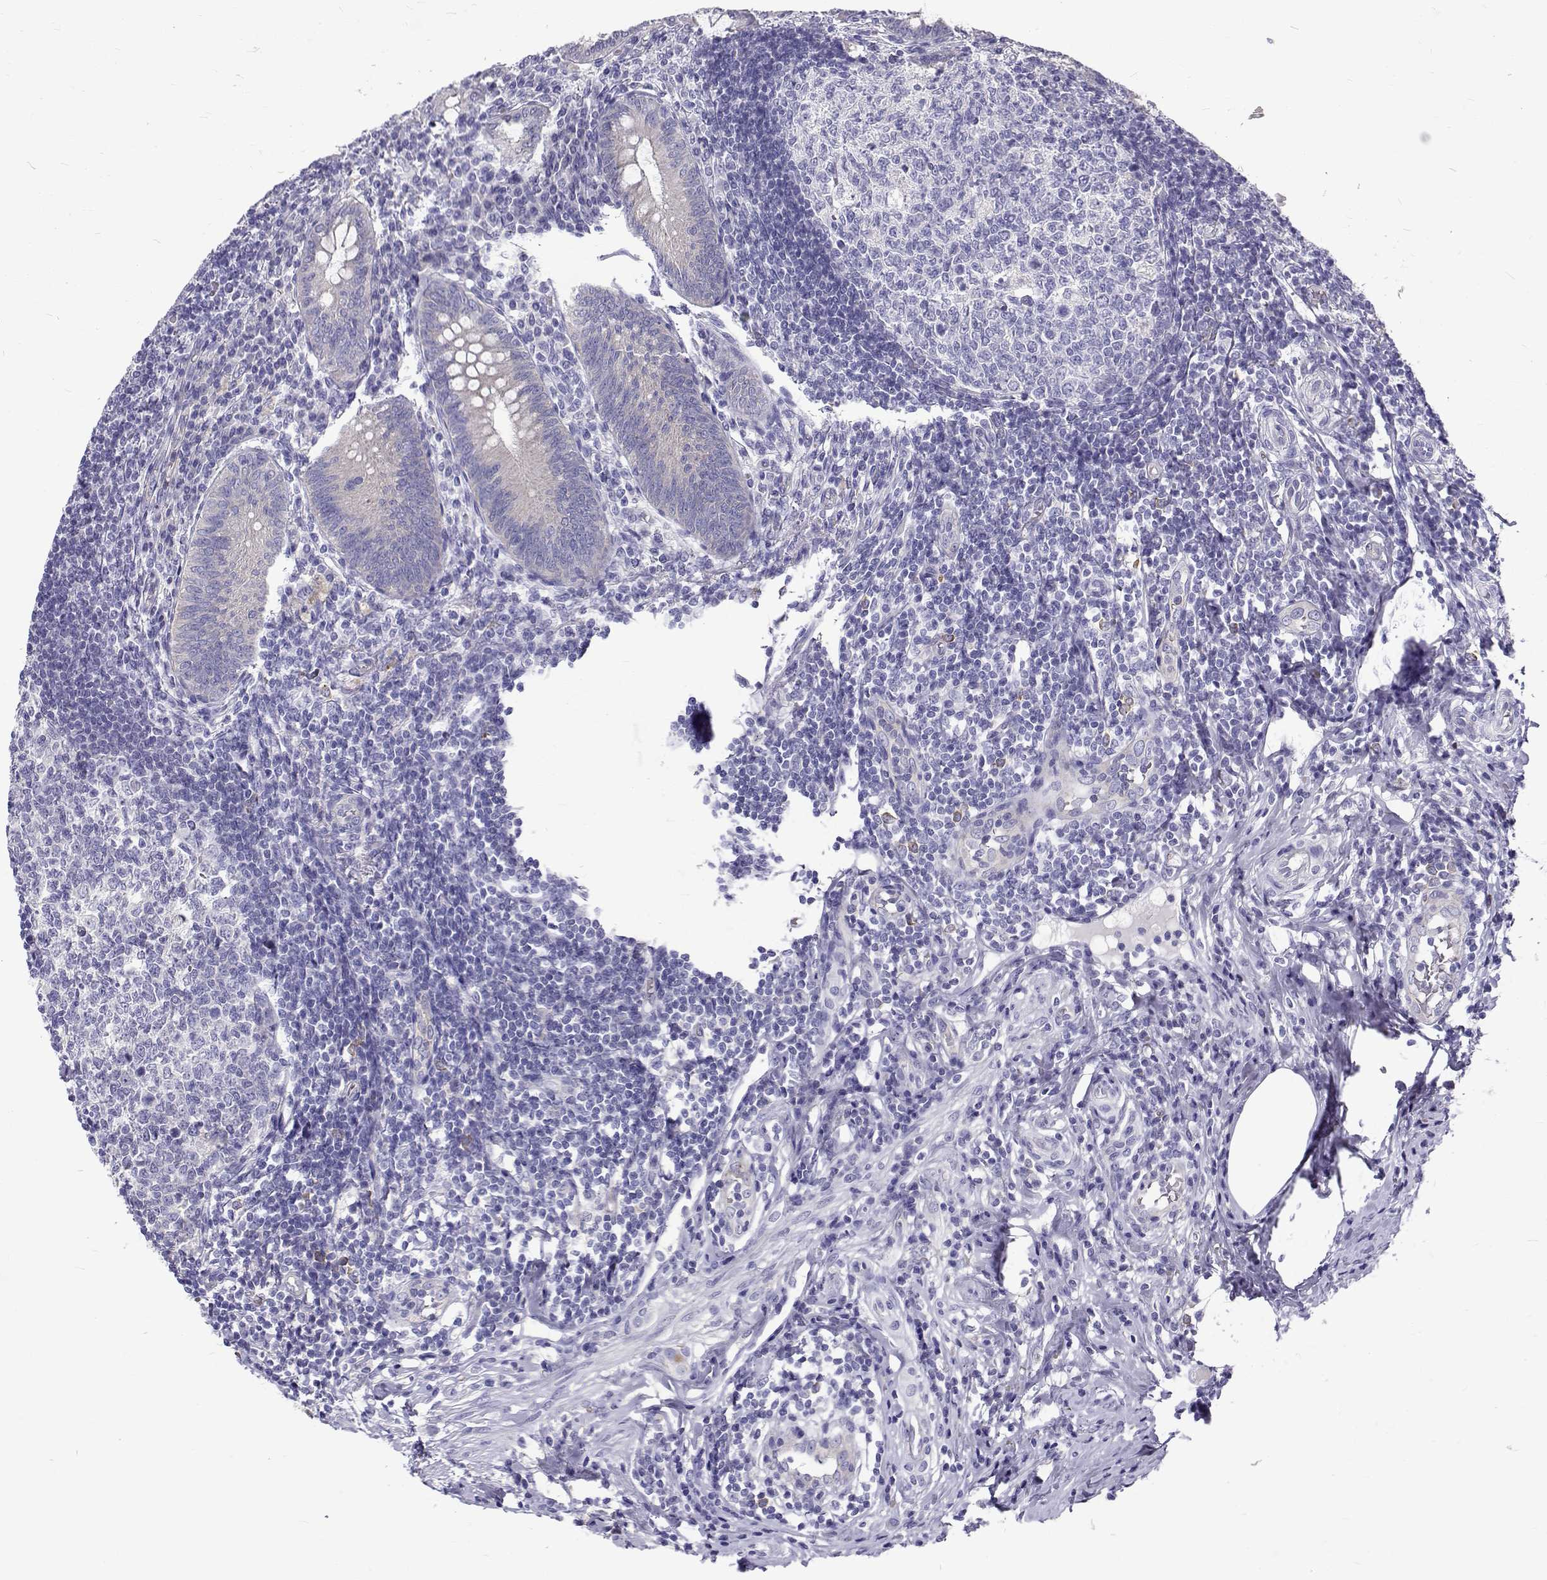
{"staining": {"intensity": "negative", "quantity": "none", "location": "none"}, "tissue": "appendix", "cell_type": "Glandular cells", "image_type": "normal", "snomed": [{"axis": "morphology", "description": "Normal tissue, NOS"}, {"axis": "morphology", "description": "Inflammation, NOS"}, {"axis": "topography", "description": "Appendix"}], "caption": "The micrograph displays no significant positivity in glandular cells of appendix.", "gene": "IGSF1", "patient": {"sex": "male", "age": 16}}